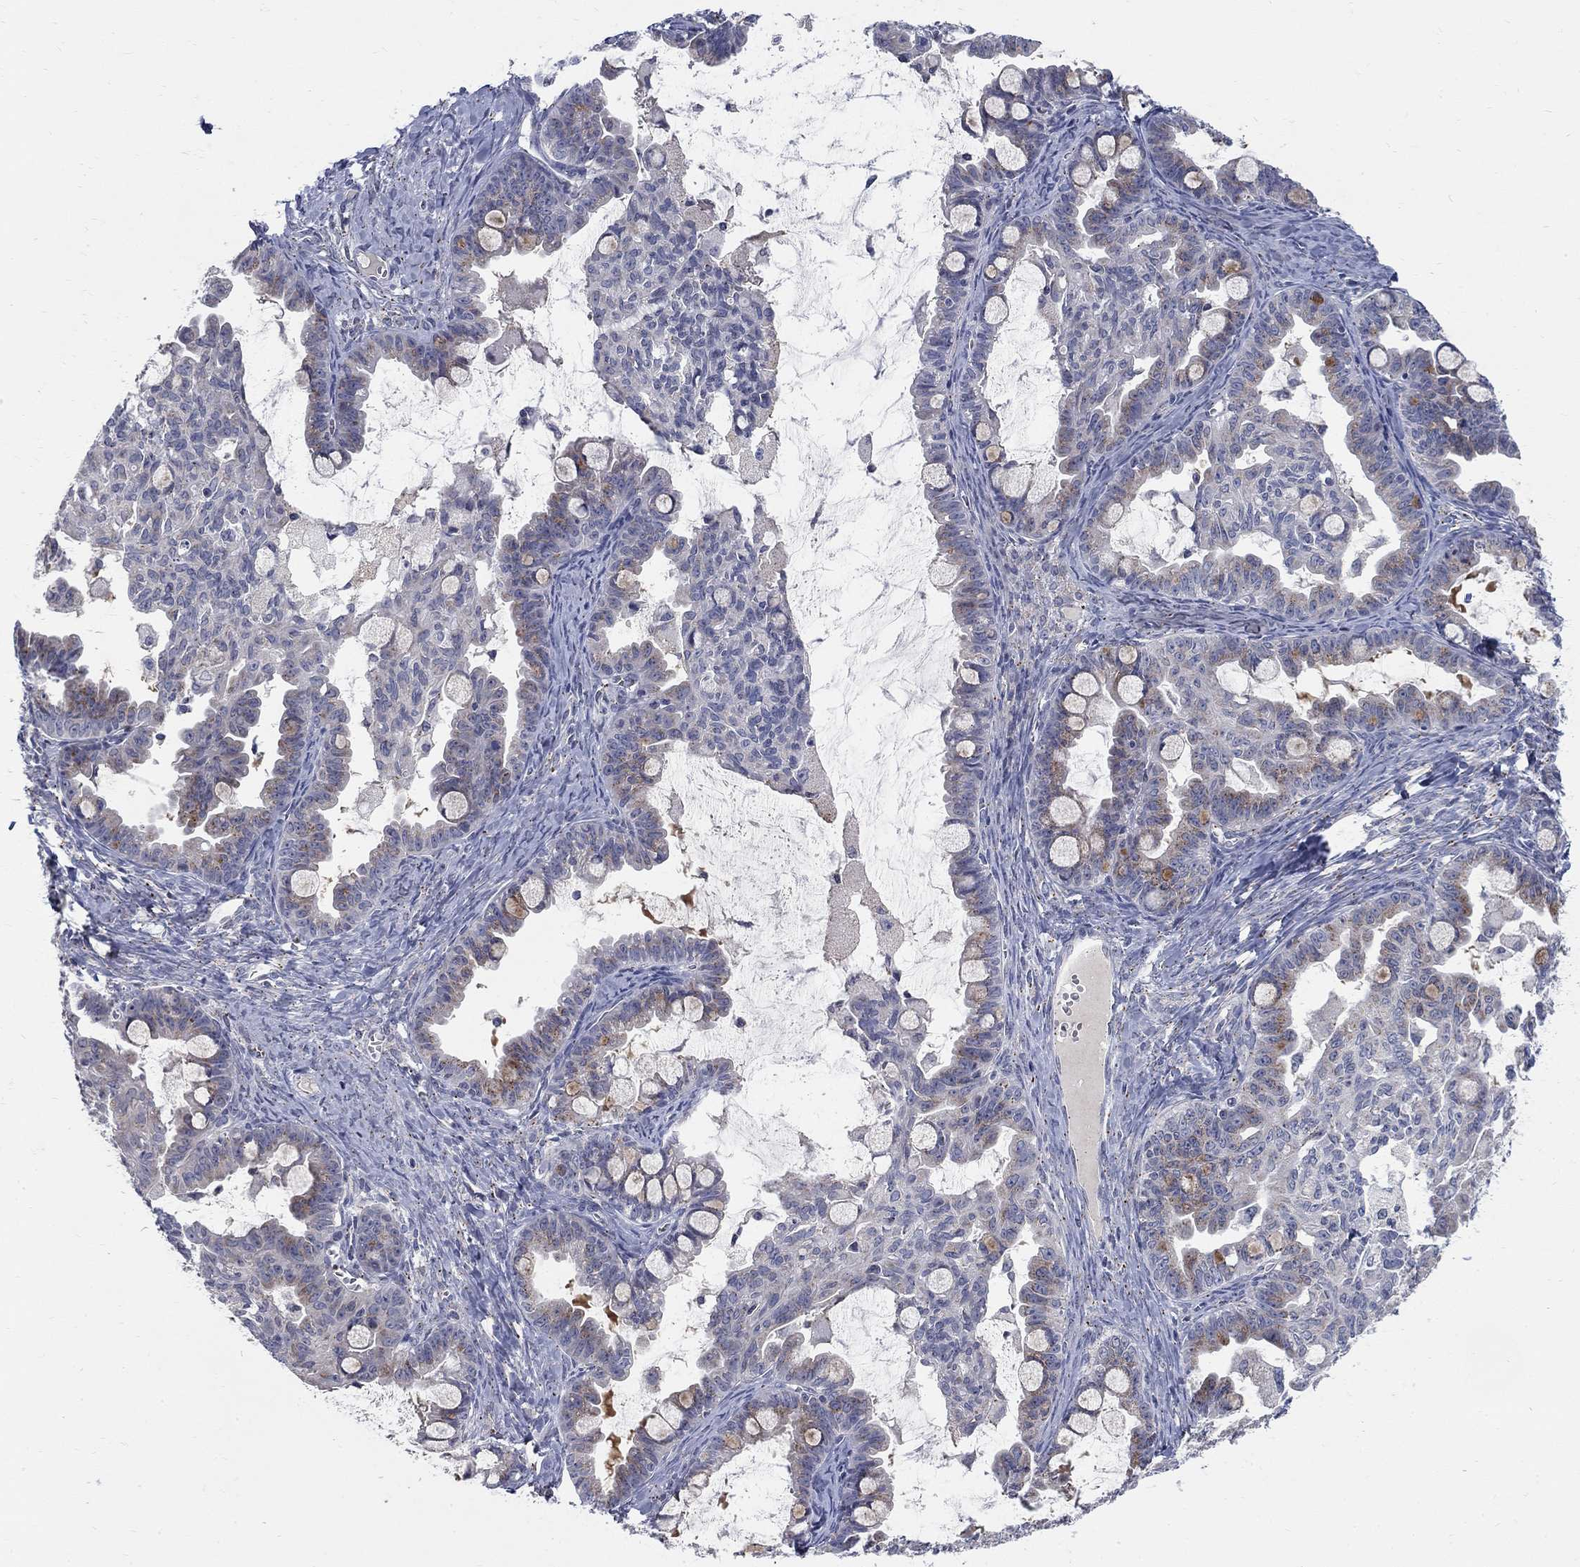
{"staining": {"intensity": "moderate", "quantity": "<25%", "location": "cytoplasmic/membranous"}, "tissue": "ovarian cancer", "cell_type": "Tumor cells", "image_type": "cancer", "snomed": [{"axis": "morphology", "description": "Cystadenocarcinoma, mucinous, NOS"}, {"axis": "topography", "description": "Ovary"}], "caption": "Protein staining by immunohistochemistry shows moderate cytoplasmic/membranous positivity in about <25% of tumor cells in mucinous cystadenocarcinoma (ovarian).", "gene": "PANK3", "patient": {"sex": "female", "age": 63}}